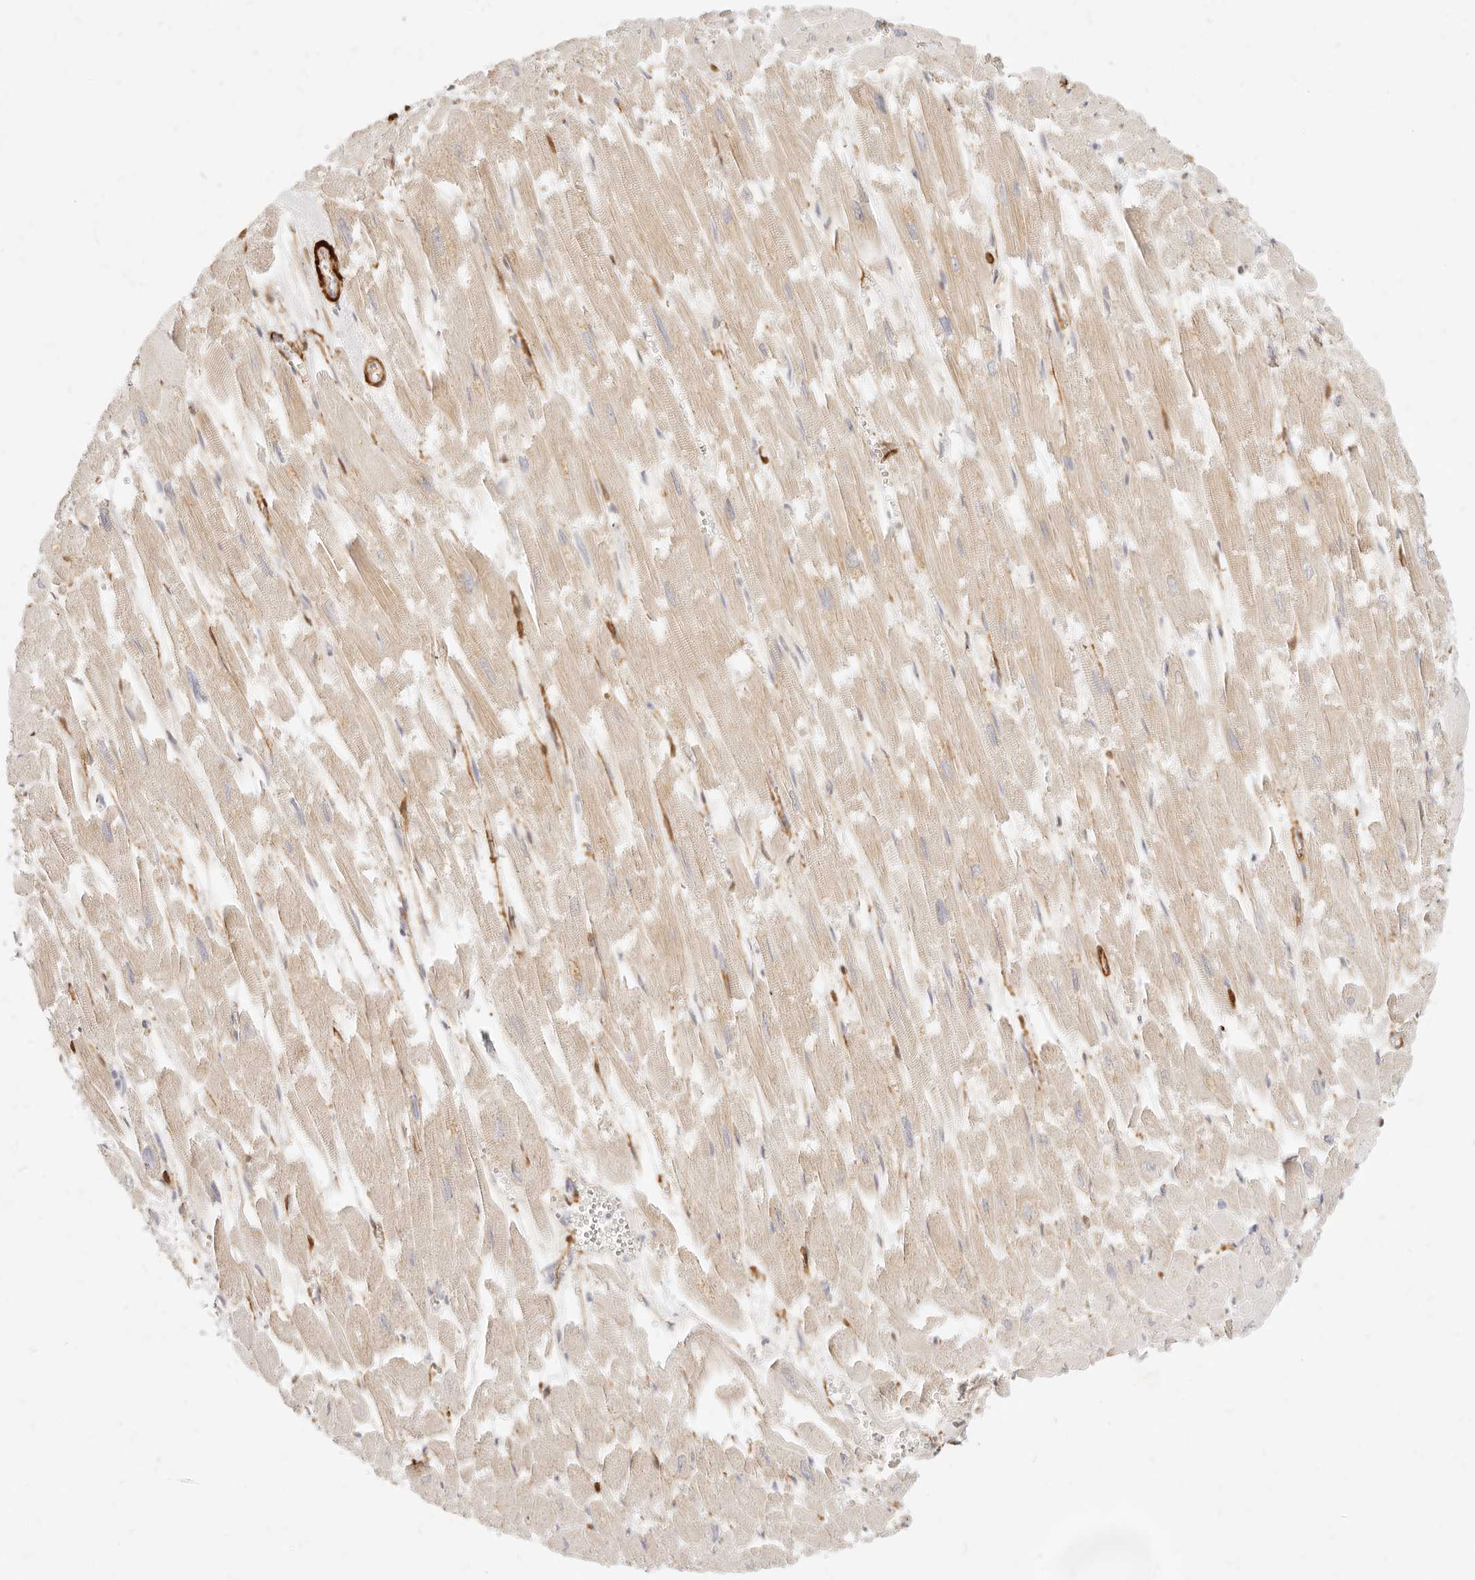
{"staining": {"intensity": "weak", "quantity": "25%-75%", "location": "cytoplasmic/membranous"}, "tissue": "heart muscle", "cell_type": "Cardiomyocytes", "image_type": "normal", "snomed": [{"axis": "morphology", "description": "Normal tissue, NOS"}, {"axis": "topography", "description": "Heart"}], "caption": "An immunohistochemistry image of benign tissue is shown. Protein staining in brown shows weak cytoplasmic/membranous positivity in heart muscle within cardiomyocytes. The protein is stained brown, and the nuclei are stained in blue (DAB IHC with brightfield microscopy, high magnification).", "gene": "TMTC2", "patient": {"sex": "male", "age": 54}}